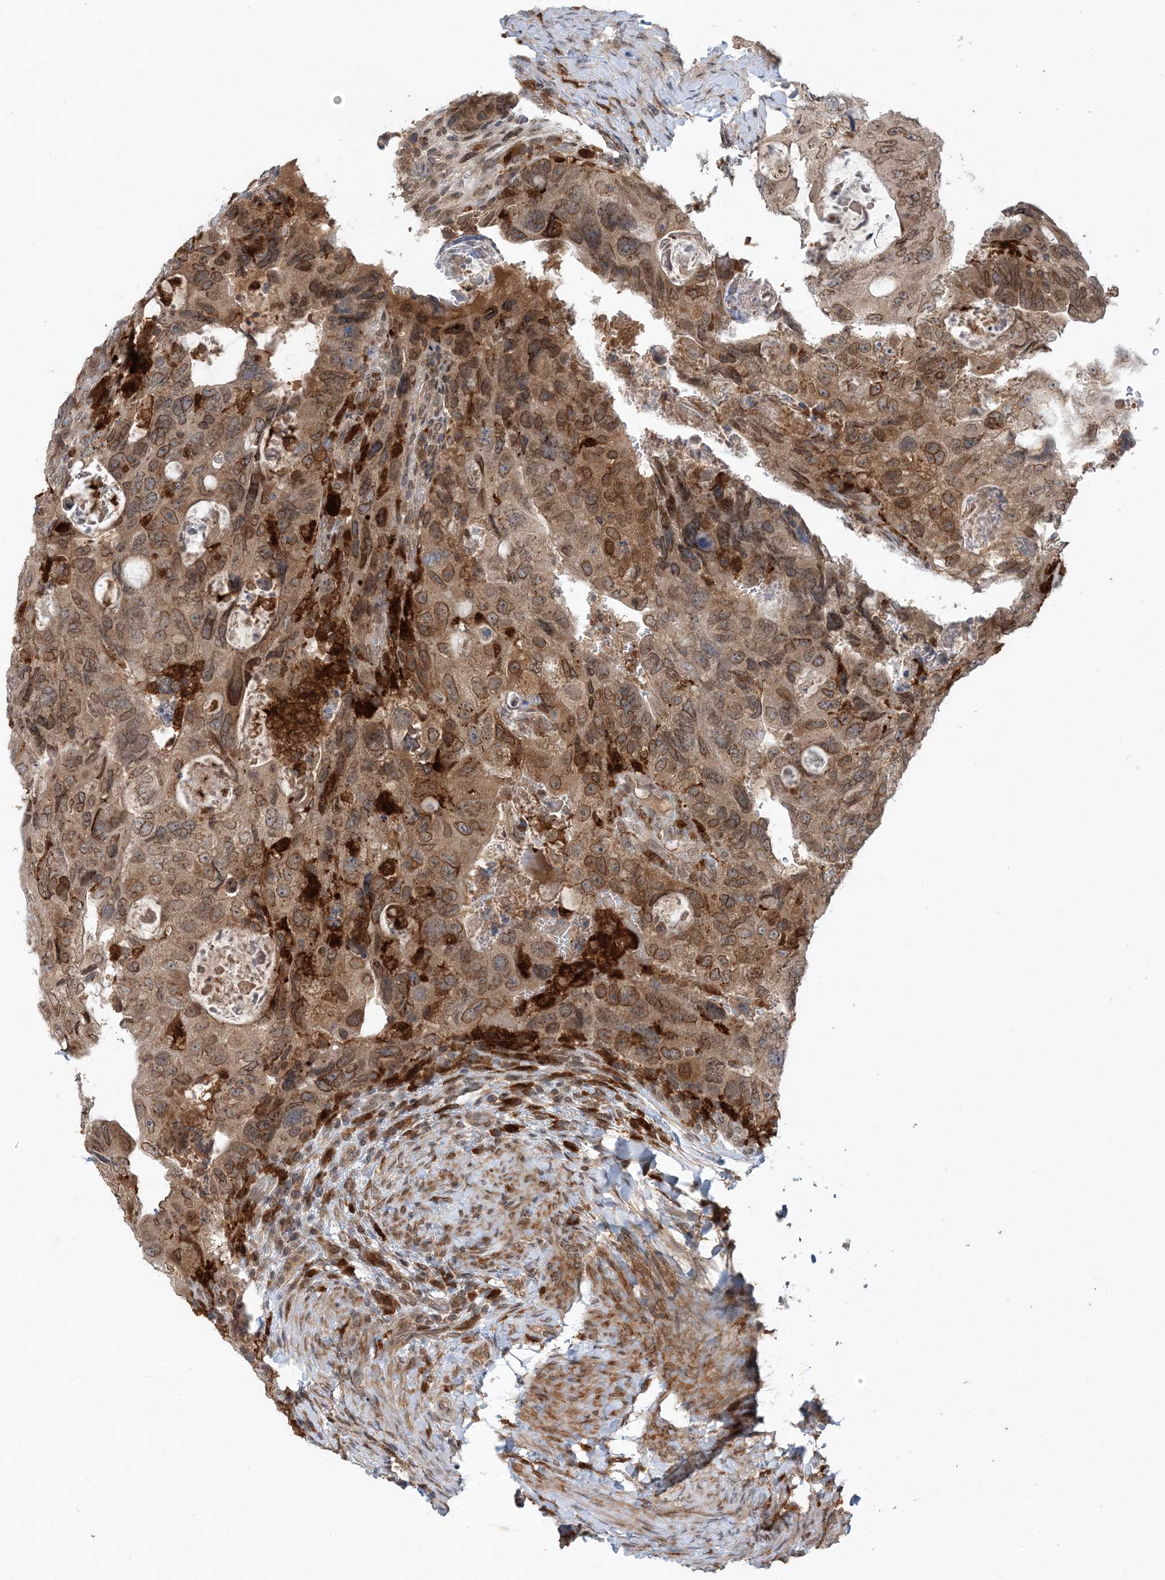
{"staining": {"intensity": "moderate", "quantity": ">75%", "location": "cytoplasmic/membranous,nuclear"}, "tissue": "colorectal cancer", "cell_type": "Tumor cells", "image_type": "cancer", "snomed": [{"axis": "morphology", "description": "Adenocarcinoma, NOS"}, {"axis": "topography", "description": "Rectum"}], "caption": "Immunohistochemical staining of human adenocarcinoma (colorectal) reveals moderate cytoplasmic/membranous and nuclear protein expression in about >75% of tumor cells.", "gene": "NAGK", "patient": {"sex": "male", "age": 59}}